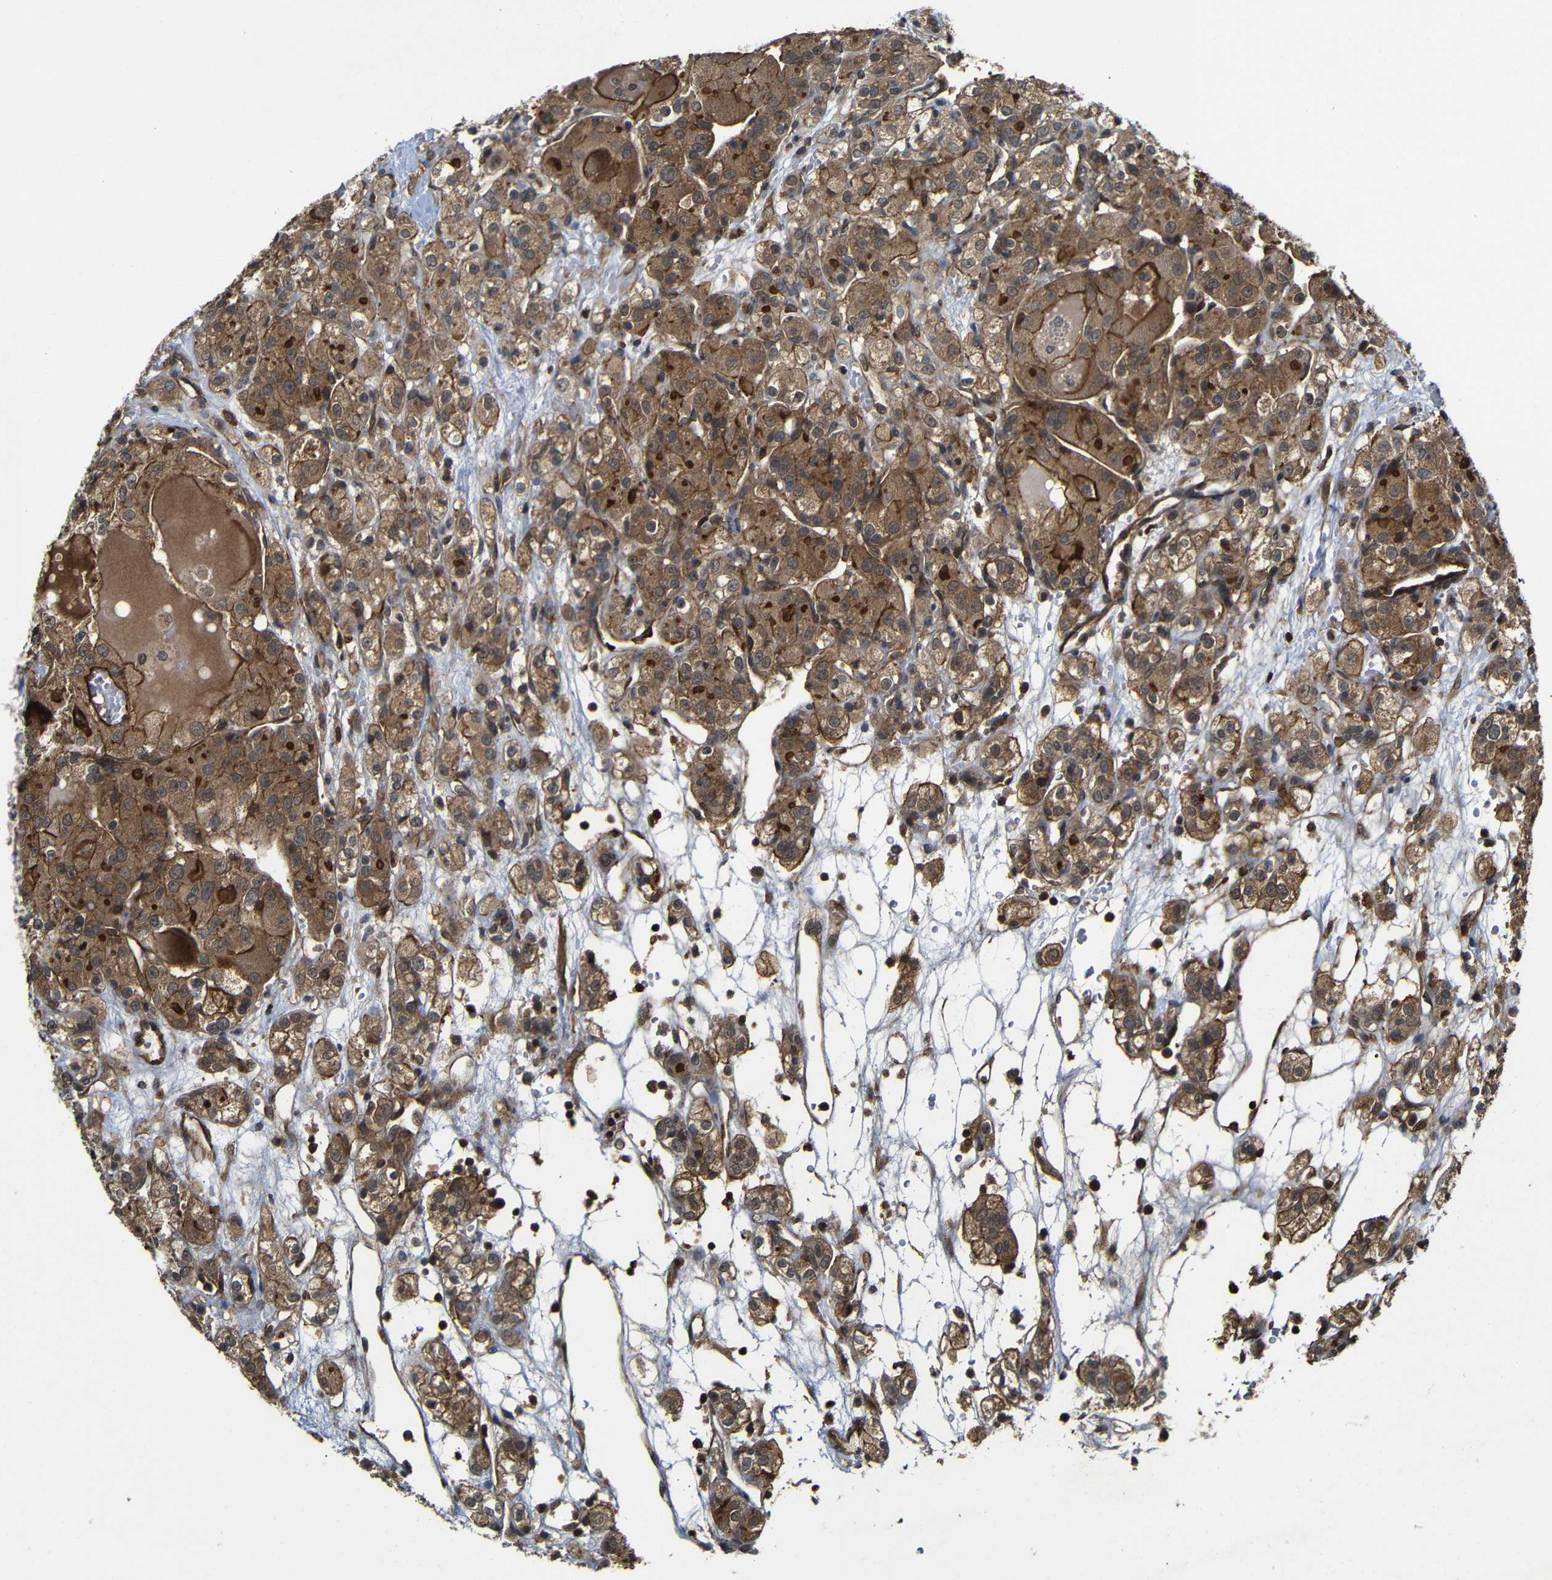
{"staining": {"intensity": "moderate", "quantity": ">75%", "location": "cytoplasmic/membranous"}, "tissue": "renal cancer", "cell_type": "Tumor cells", "image_type": "cancer", "snomed": [{"axis": "morphology", "description": "Normal tissue, NOS"}, {"axis": "morphology", "description": "Adenocarcinoma, NOS"}, {"axis": "topography", "description": "Kidney"}], "caption": "Moderate cytoplasmic/membranous protein expression is identified in approximately >75% of tumor cells in renal cancer (adenocarcinoma).", "gene": "NANOS1", "patient": {"sex": "male", "age": 61}}